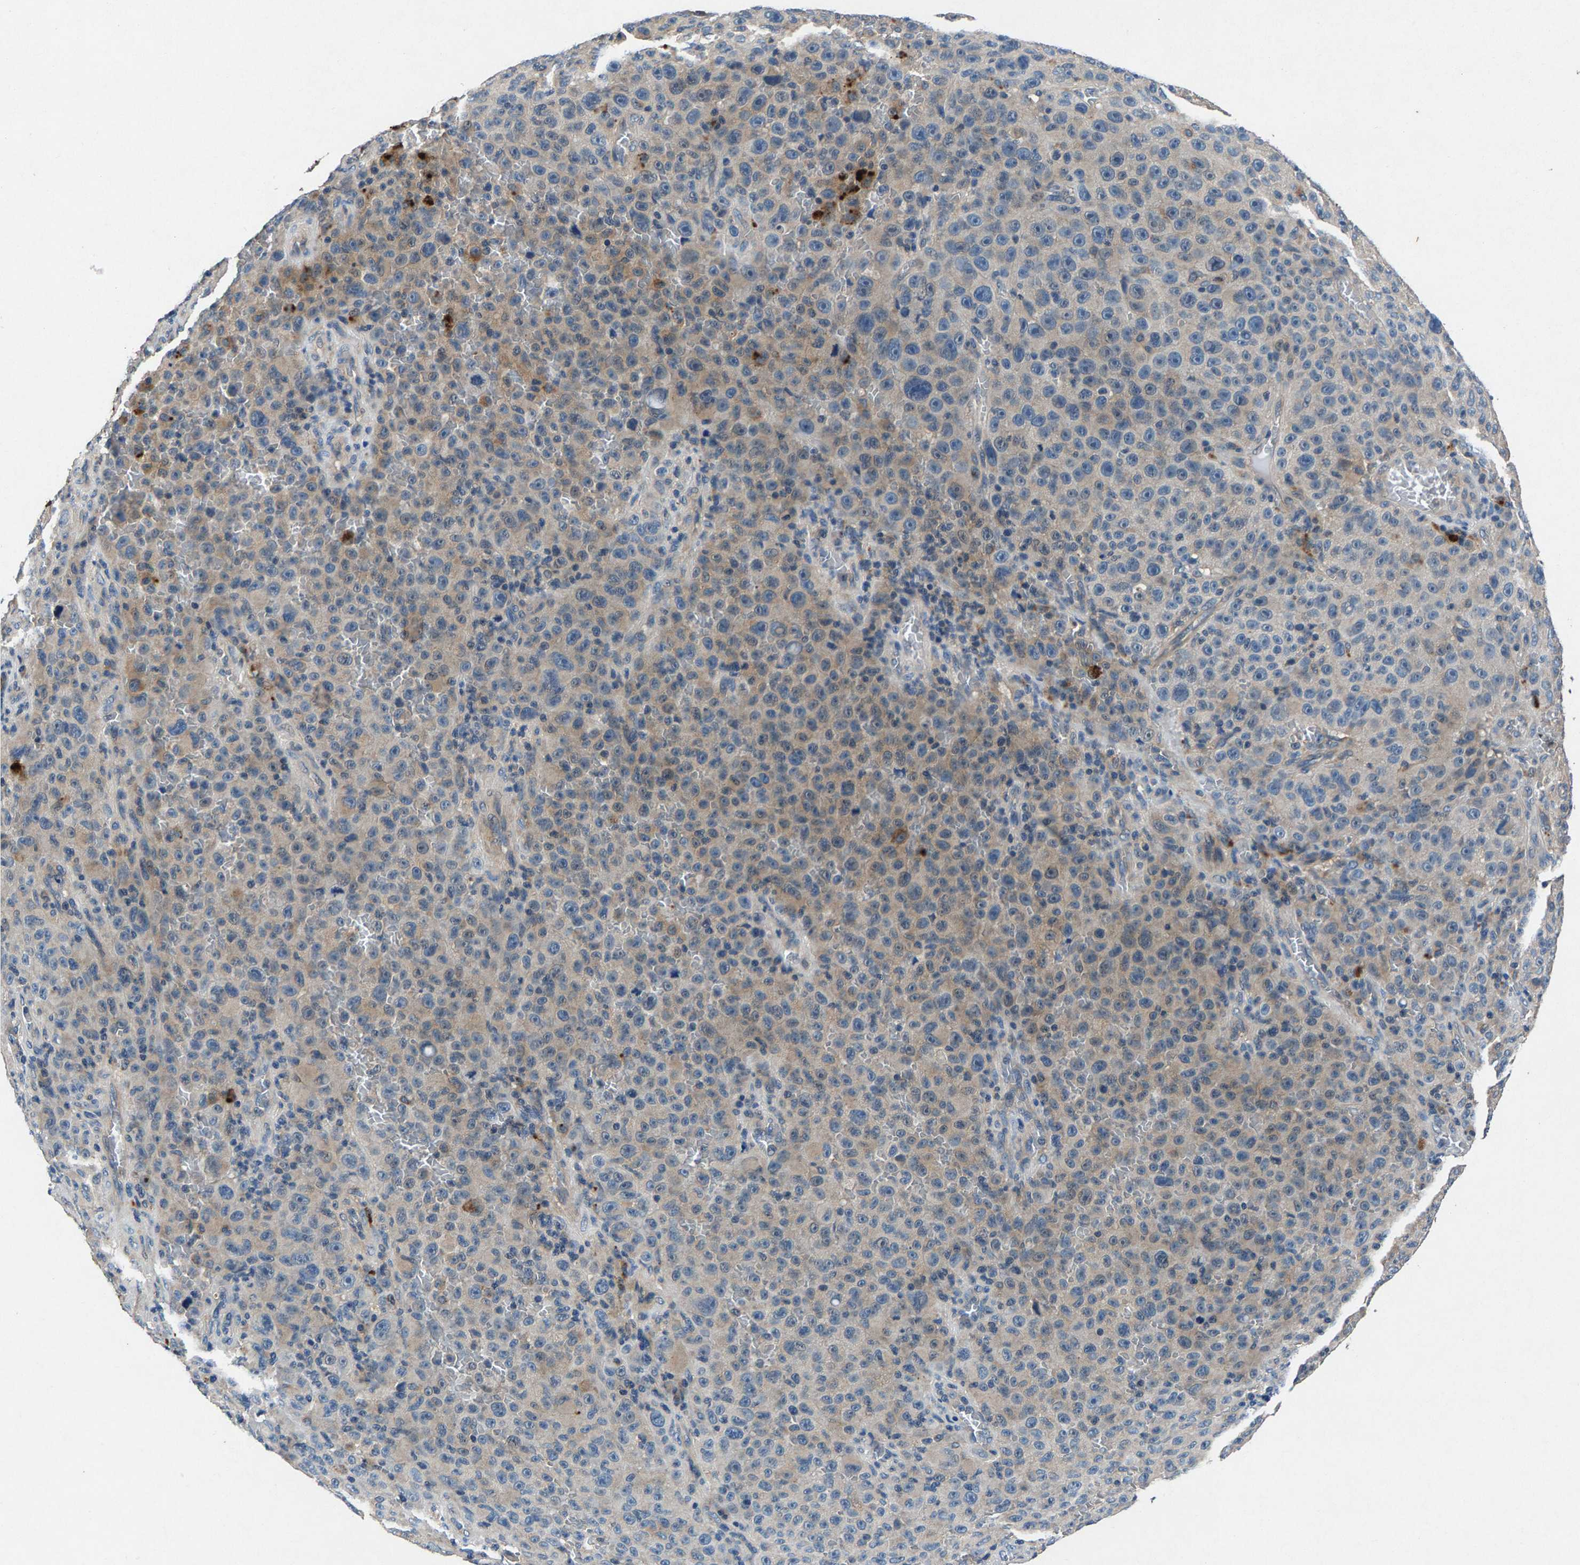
{"staining": {"intensity": "weak", "quantity": "25%-75%", "location": "cytoplasmic/membranous"}, "tissue": "melanoma", "cell_type": "Tumor cells", "image_type": "cancer", "snomed": [{"axis": "morphology", "description": "Malignant melanoma, NOS"}, {"axis": "topography", "description": "Skin"}], "caption": "DAB immunohistochemical staining of human malignant melanoma demonstrates weak cytoplasmic/membranous protein expression in about 25%-75% of tumor cells.", "gene": "PRXL2C", "patient": {"sex": "female", "age": 82}}